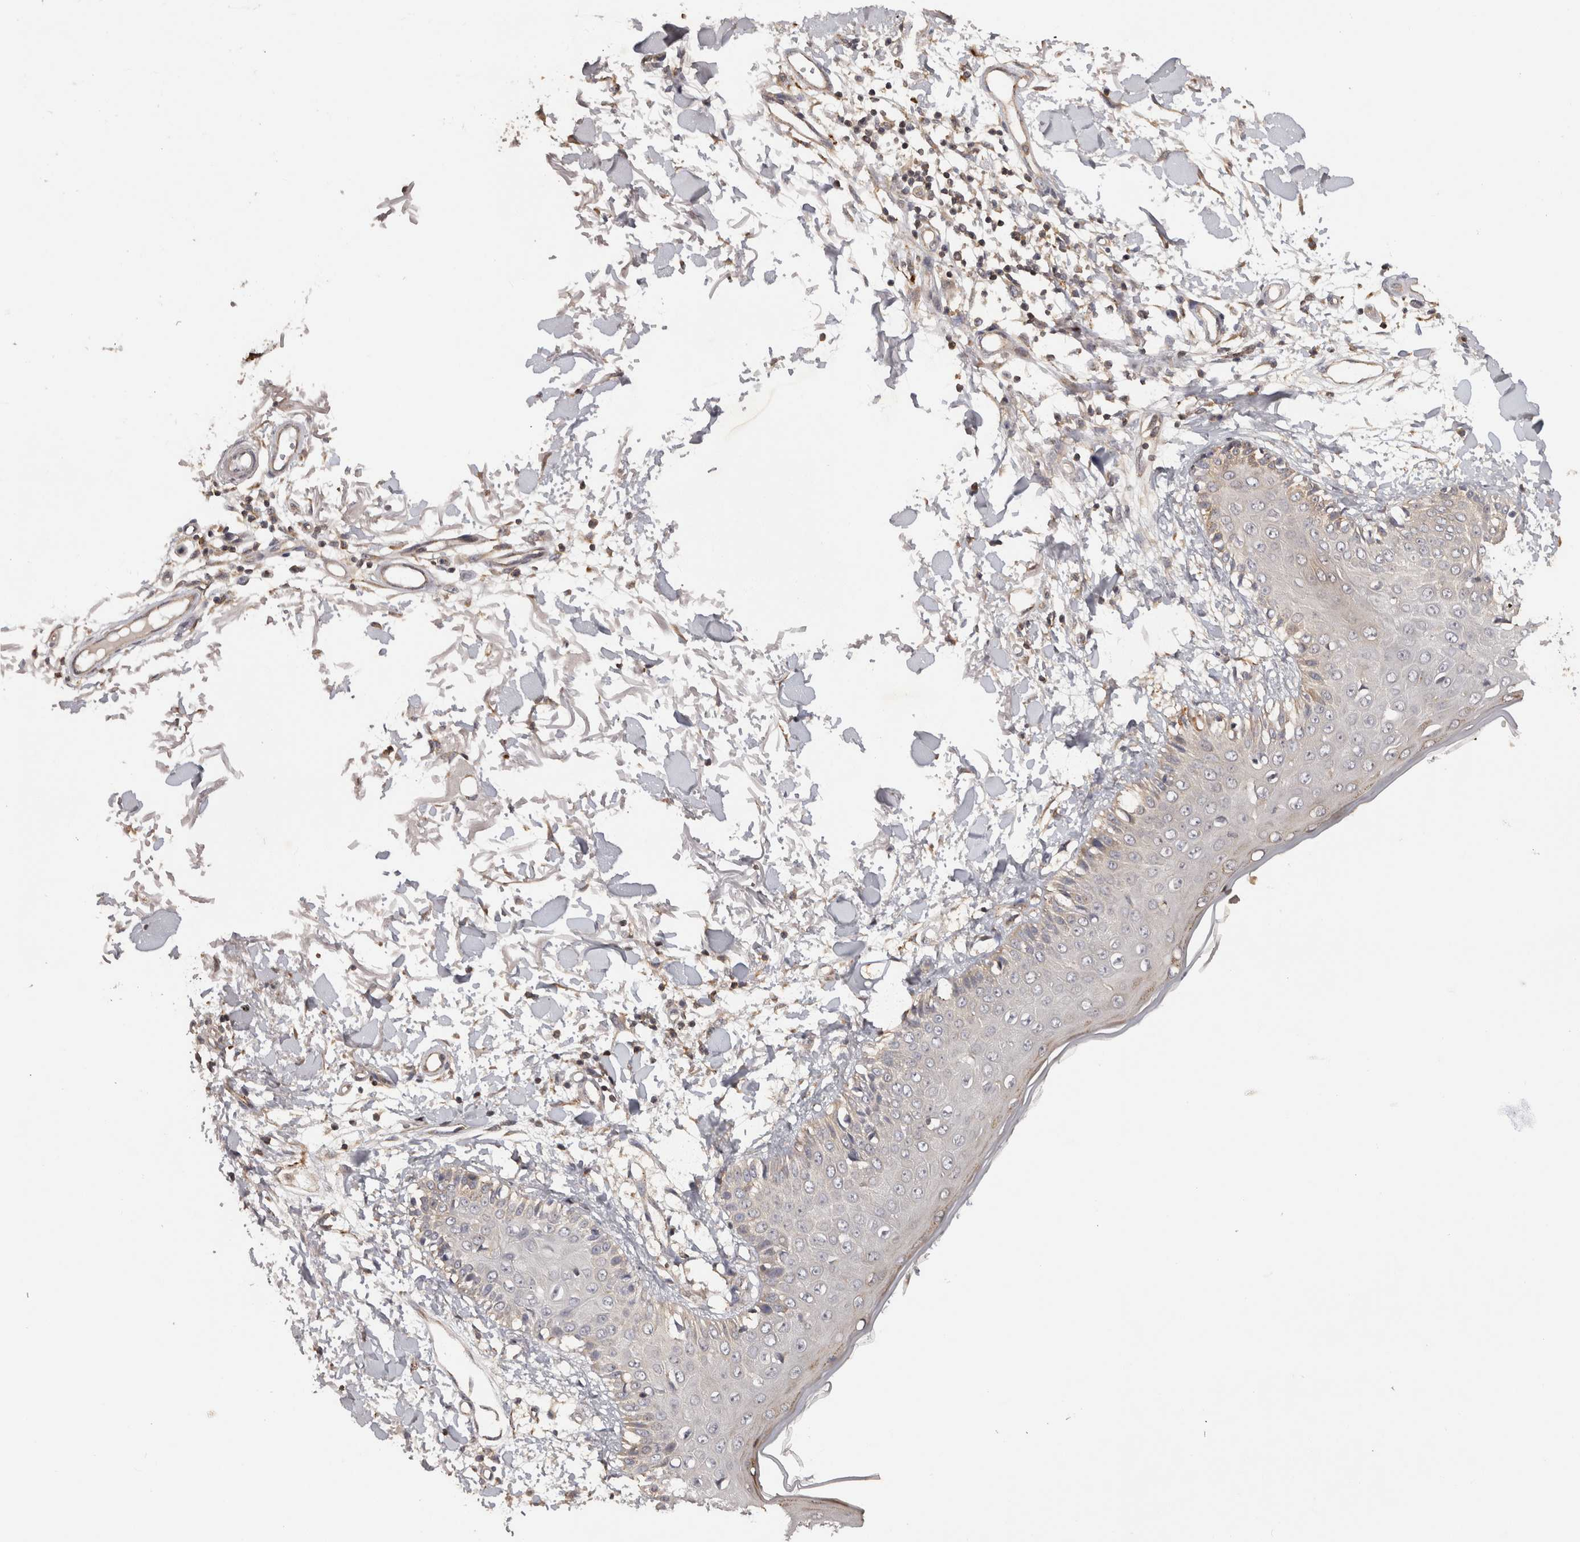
{"staining": {"intensity": "weak", "quantity": ">75%", "location": "cytoplasmic/membranous"}, "tissue": "skin", "cell_type": "Fibroblasts", "image_type": "normal", "snomed": [{"axis": "morphology", "description": "Normal tissue, NOS"}, {"axis": "morphology", "description": "Squamous cell carcinoma, NOS"}, {"axis": "topography", "description": "Skin"}, {"axis": "topography", "description": "Peripheral nerve tissue"}], "caption": "An immunohistochemistry (IHC) photomicrograph of benign tissue is shown. Protein staining in brown highlights weak cytoplasmic/membranous positivity in skin within fibroblasts. The staining was performed using DAB to visualize the protein expression in brown, while the nuclei were stained in blue with hematoxylin (Magnification: 20x).", "gene": "ACAT2", "patient": {"sex": "male", "age": 83}}